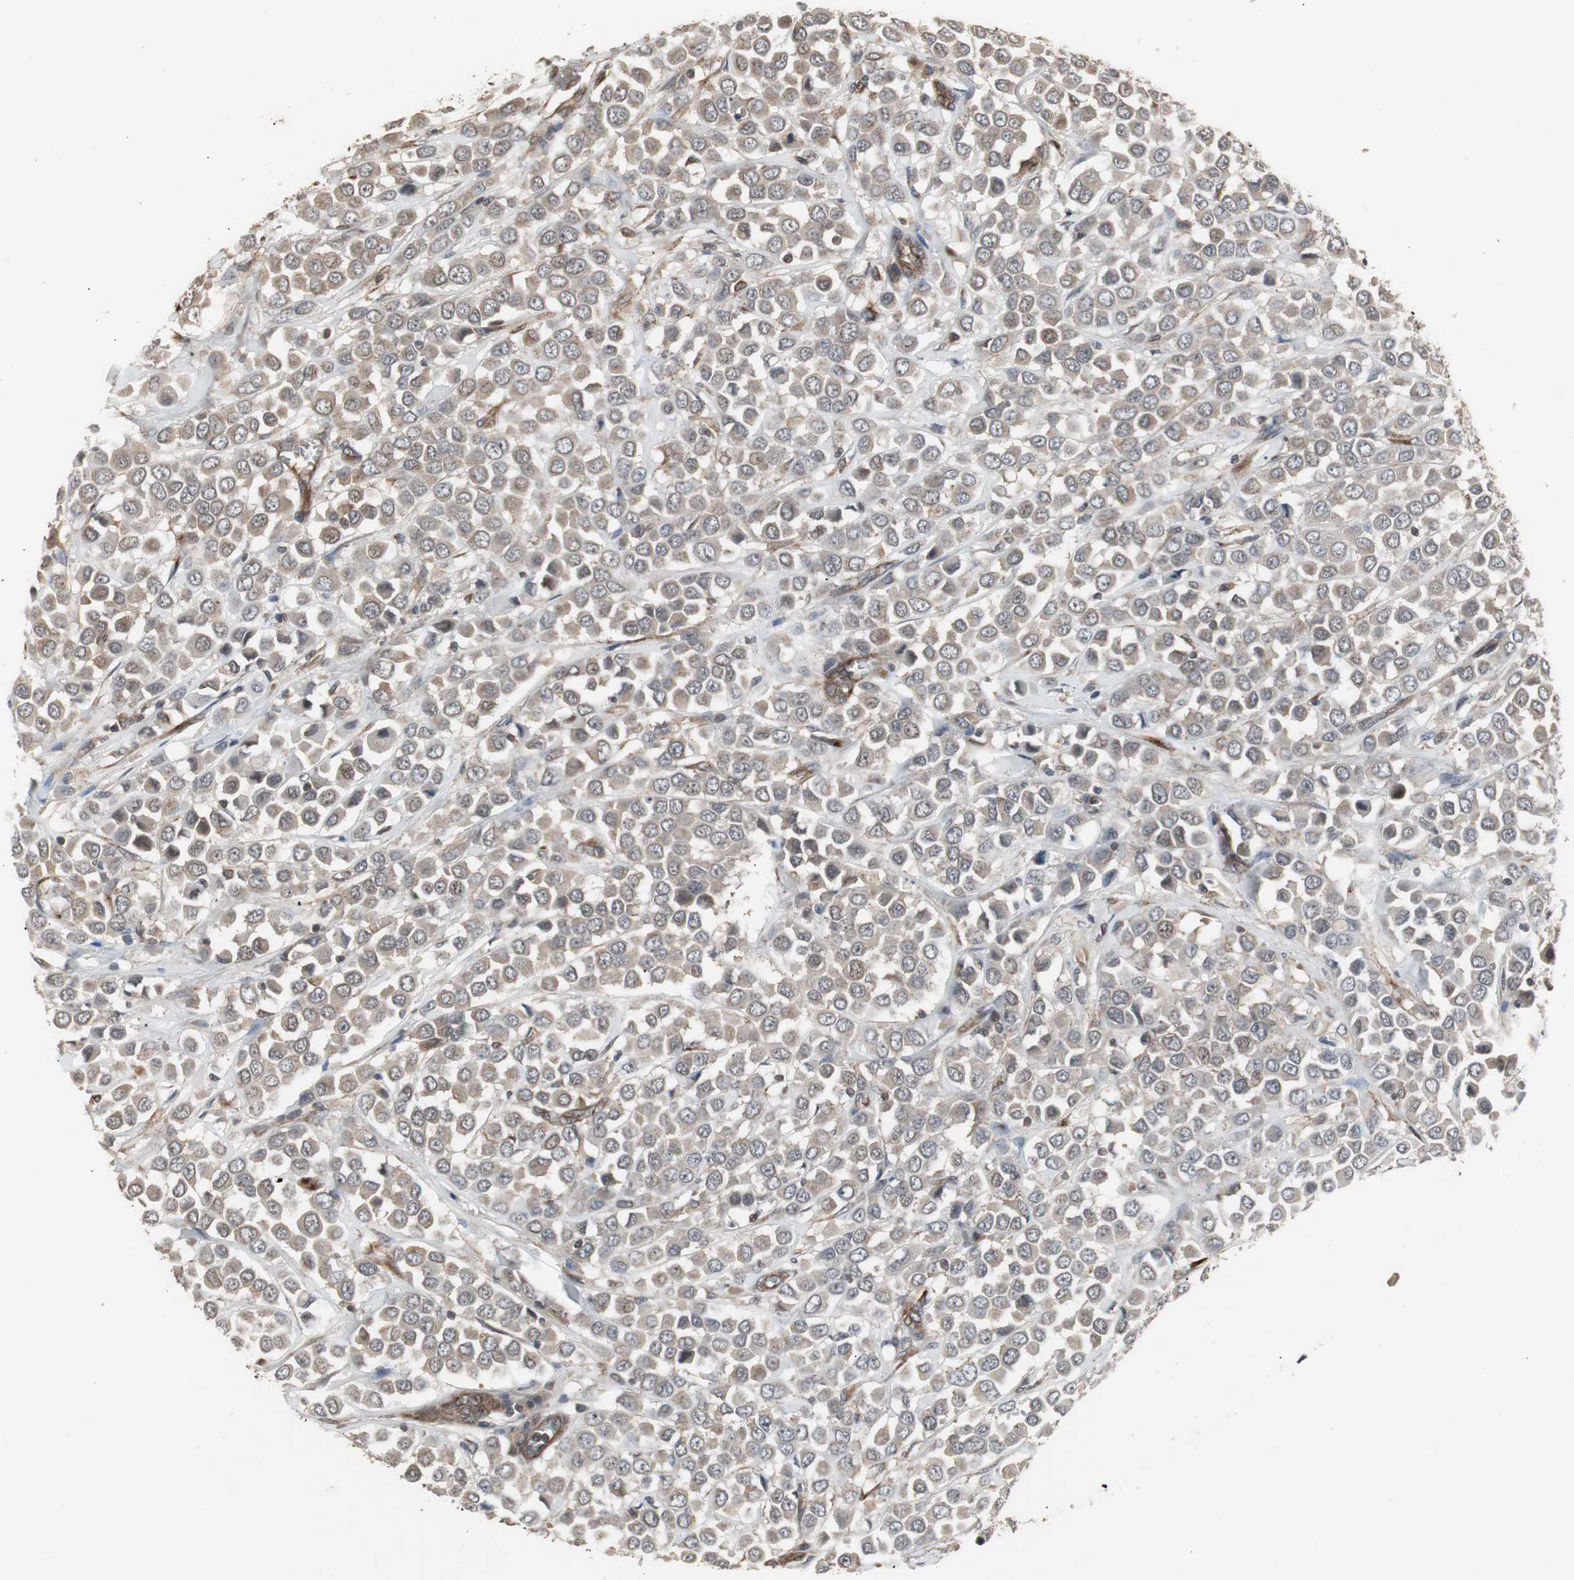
{"staining": {"intensity": "weak", "quantity": ">75%", "location": "cytoplasmic/membranous"}, "tissue": "breast cancer", "cell_type": "Tumor cells", "image_type": "cancer", "snomed": [{"axis": "morphology", "description": "Duct carcinoma"}, {"axis": "topography", "description": "Breast"}], "caption": "Weak cytoplasmic/membranous protein expression is identified in about >75% of tumor cells in intraductal carcinoma (breast). The protein of interest is stained brown, and the nuclei are stained in blue (DAB (3,3'-diaminobenzidine) IHC with brightfield microscopy, high magnification).", "gene": "ATP2B2", "patient": {"sex": "female", "age": 61}}